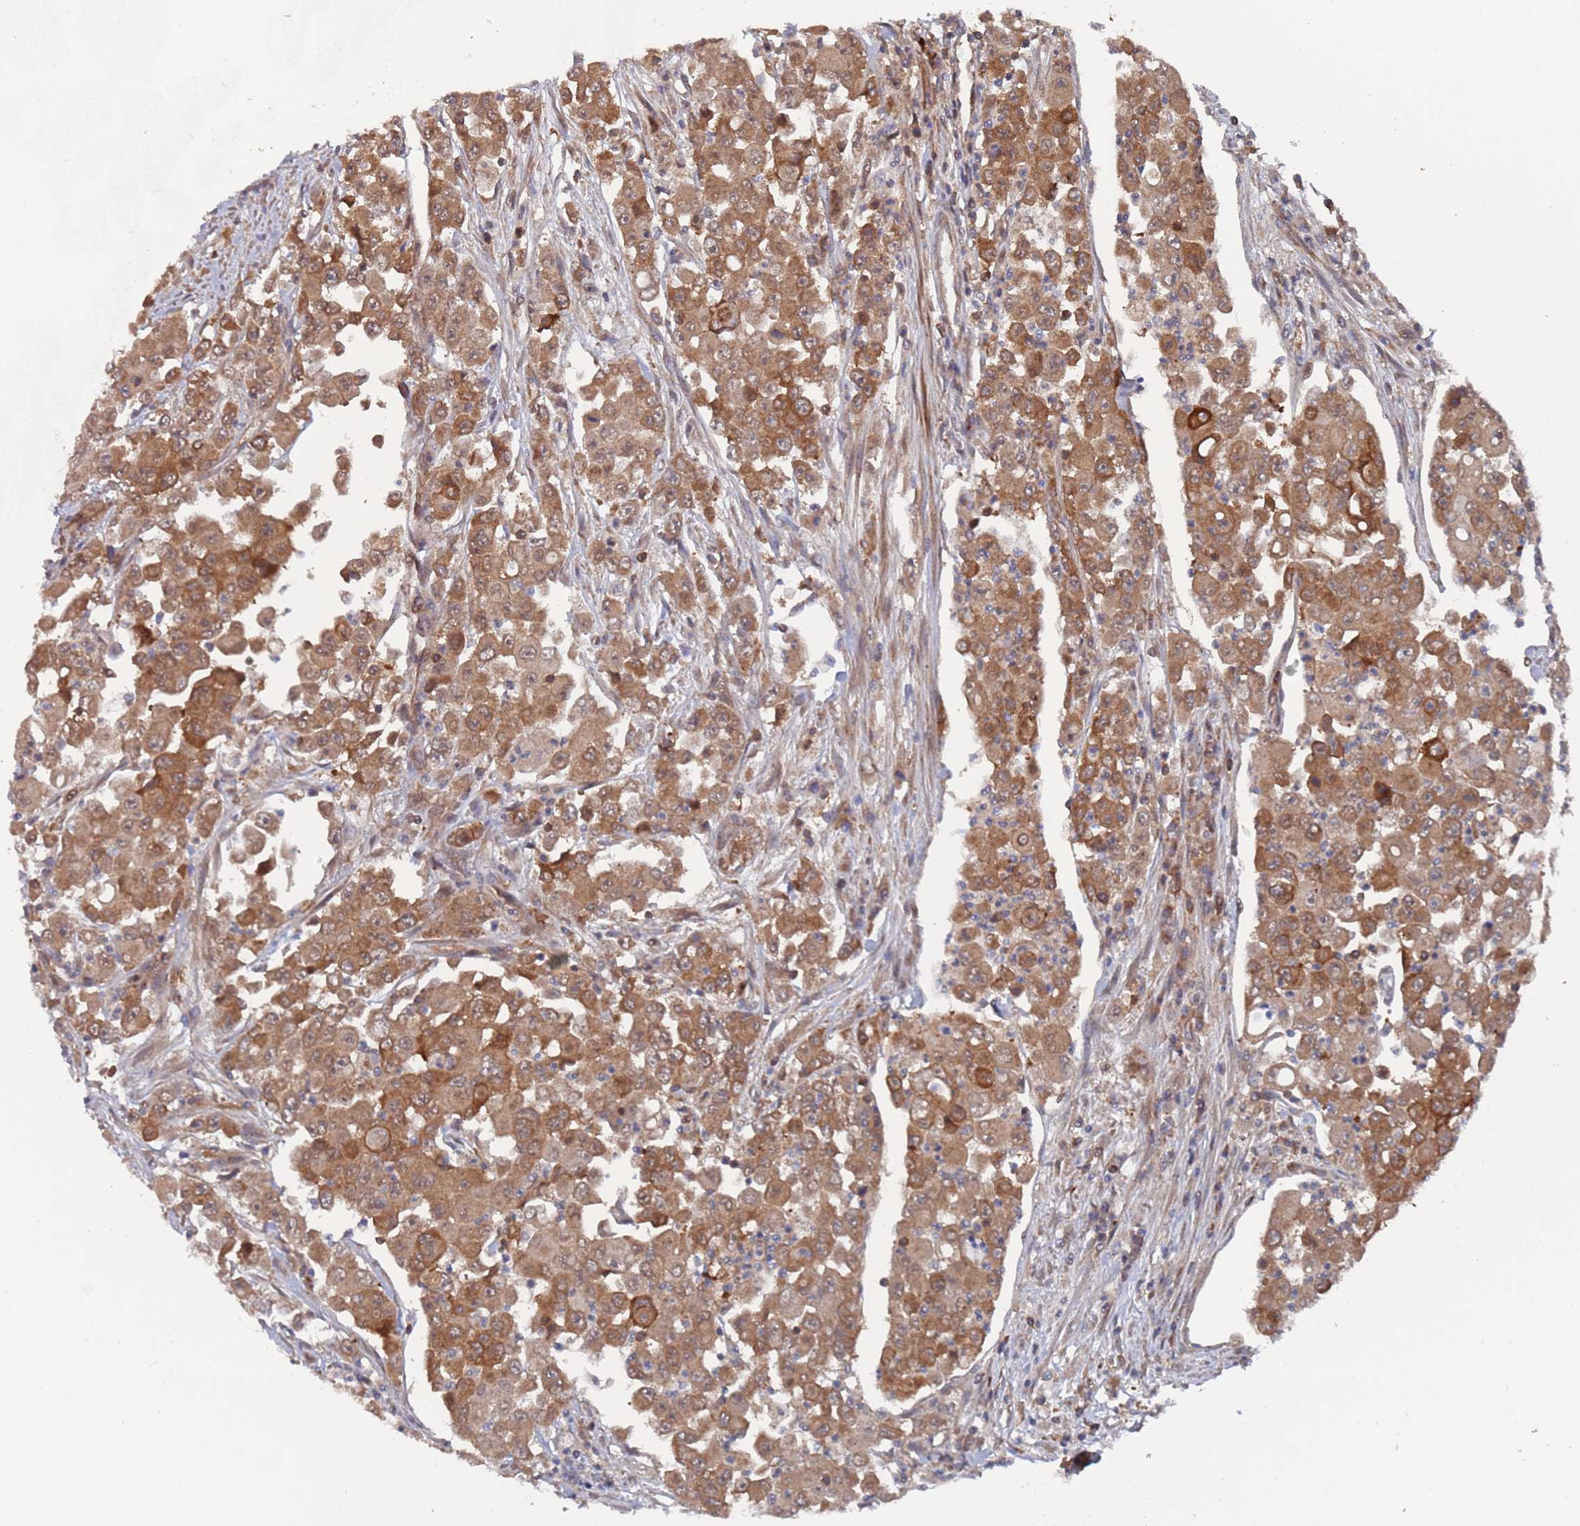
{"staining": {"intensity": "moderate", "quantity": ">75%", "location": "cytoplasmic/membranous,nuclear"}, "tissue": "colorectal cancer", "cell_type": "Tumor cells", "image_type": "cancer", "snomed": [{"axis": "morphology", "description": "Adenocarcinoma, NOS"}, {"axis": "topography", "description": "Colon"}], "caption": "Immunohistochemical staining of adenocarcinoma (colorectal) reveals moderate cytoplasmic/membranous and nuclear protein staining in approximately >75% of tumor cells.", "gene": "DDX60", "patient": {"sex": "male", "age": 51}}